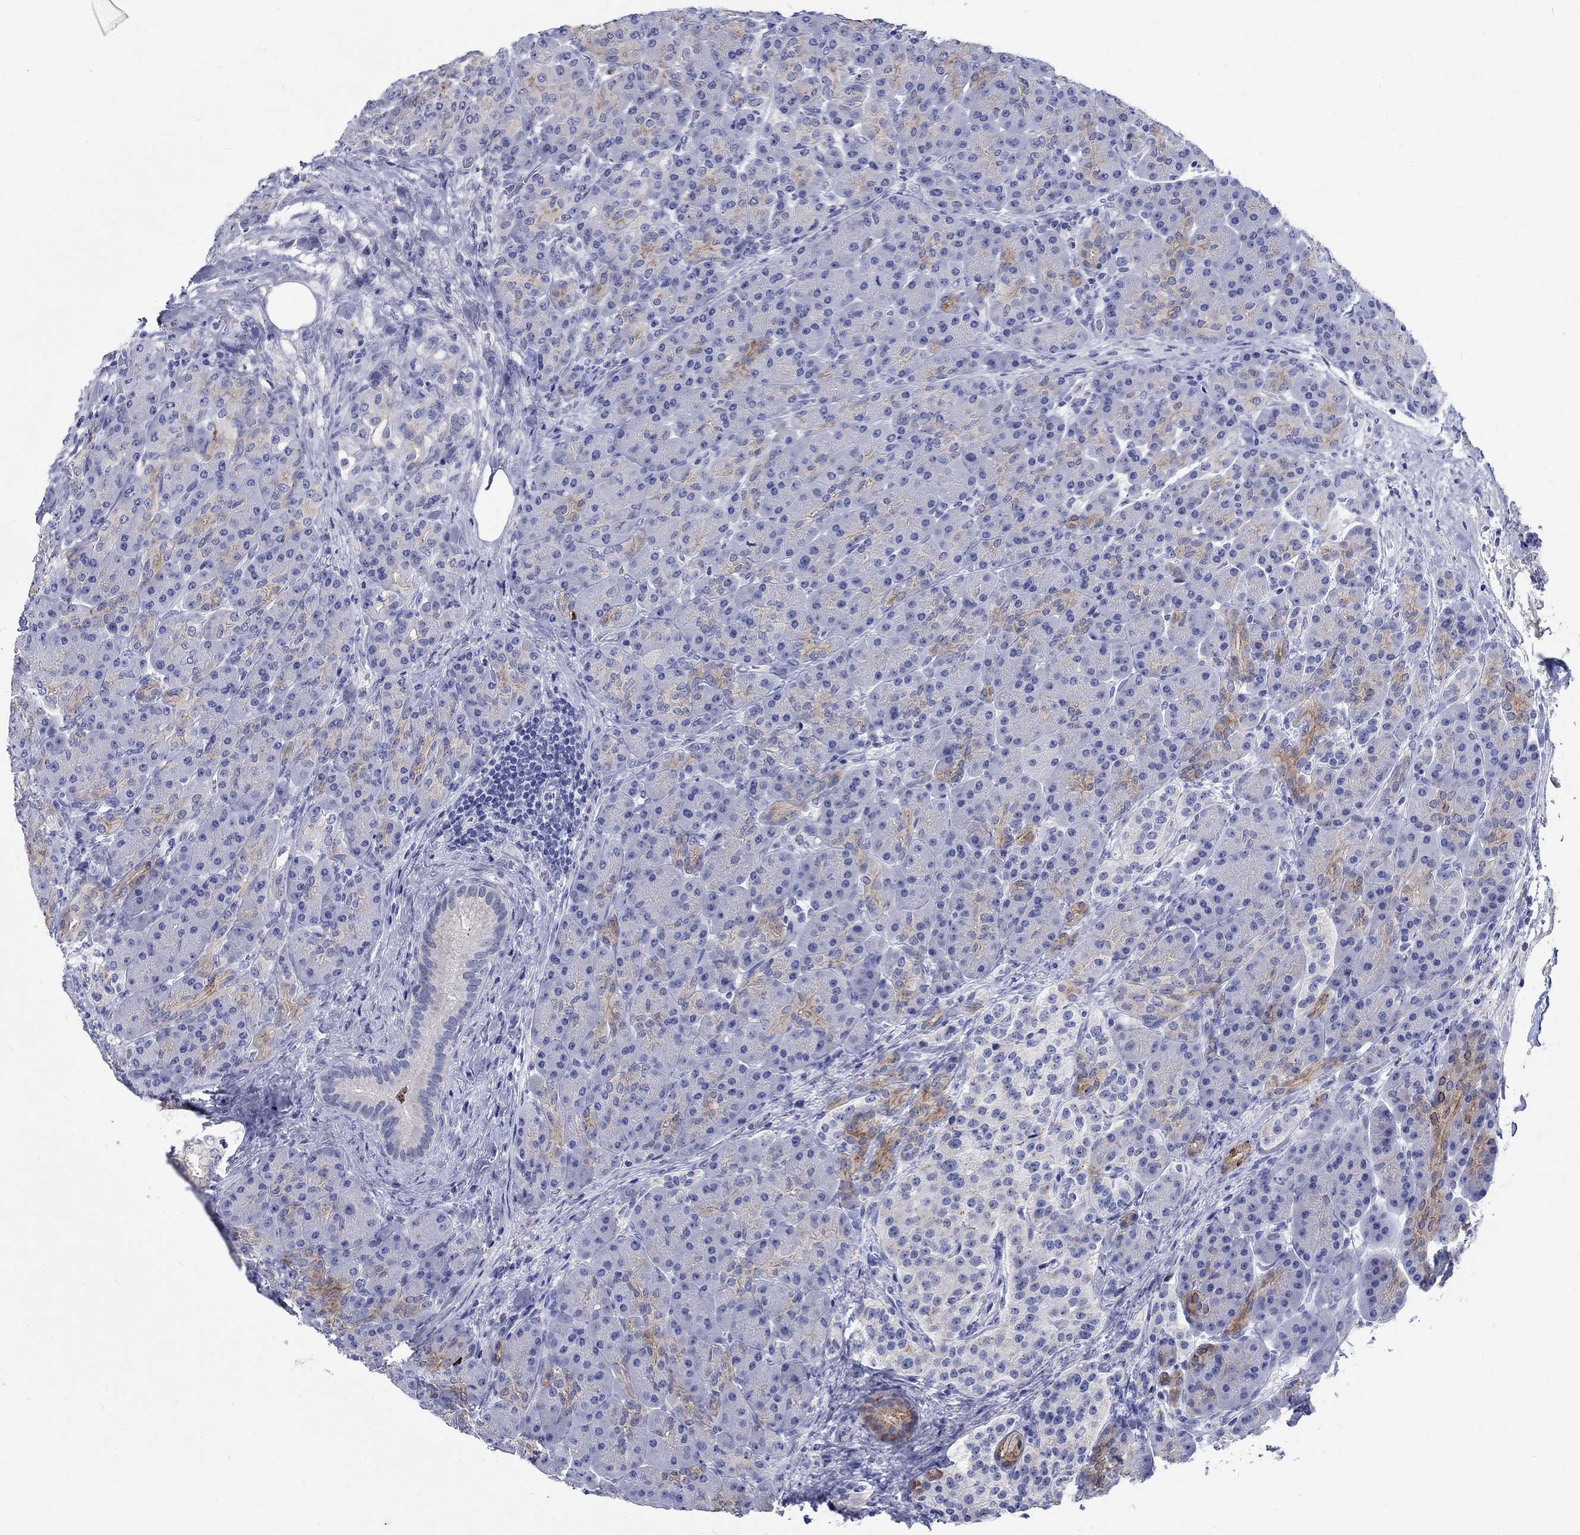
{"staining": {"intensity": "moderate", "quantity": "<25%", "location": "cytoplasmic/membranous"}, "tissue": "pancreas", "cell_type": "Exocrine glandular cells", "image_type": "normal", "snomed": [{"axis": "morphology", "description": "Normal tissue, NOS"}, {"axis": "topography", "description": "Pancreas"}], "caption": "Immunohistochemical staining of benign human pancreas reveals <25% levels of moderate cytoplasmic/membranous protein positivity in about <25% of exocrine glandular cells. (Stains: DAB in brown, nuclei in blue, Microscopy: brightfield microscopy at high magnification).", "gene": "SOX2", "patient": {"sex": "male", "age": 70}}